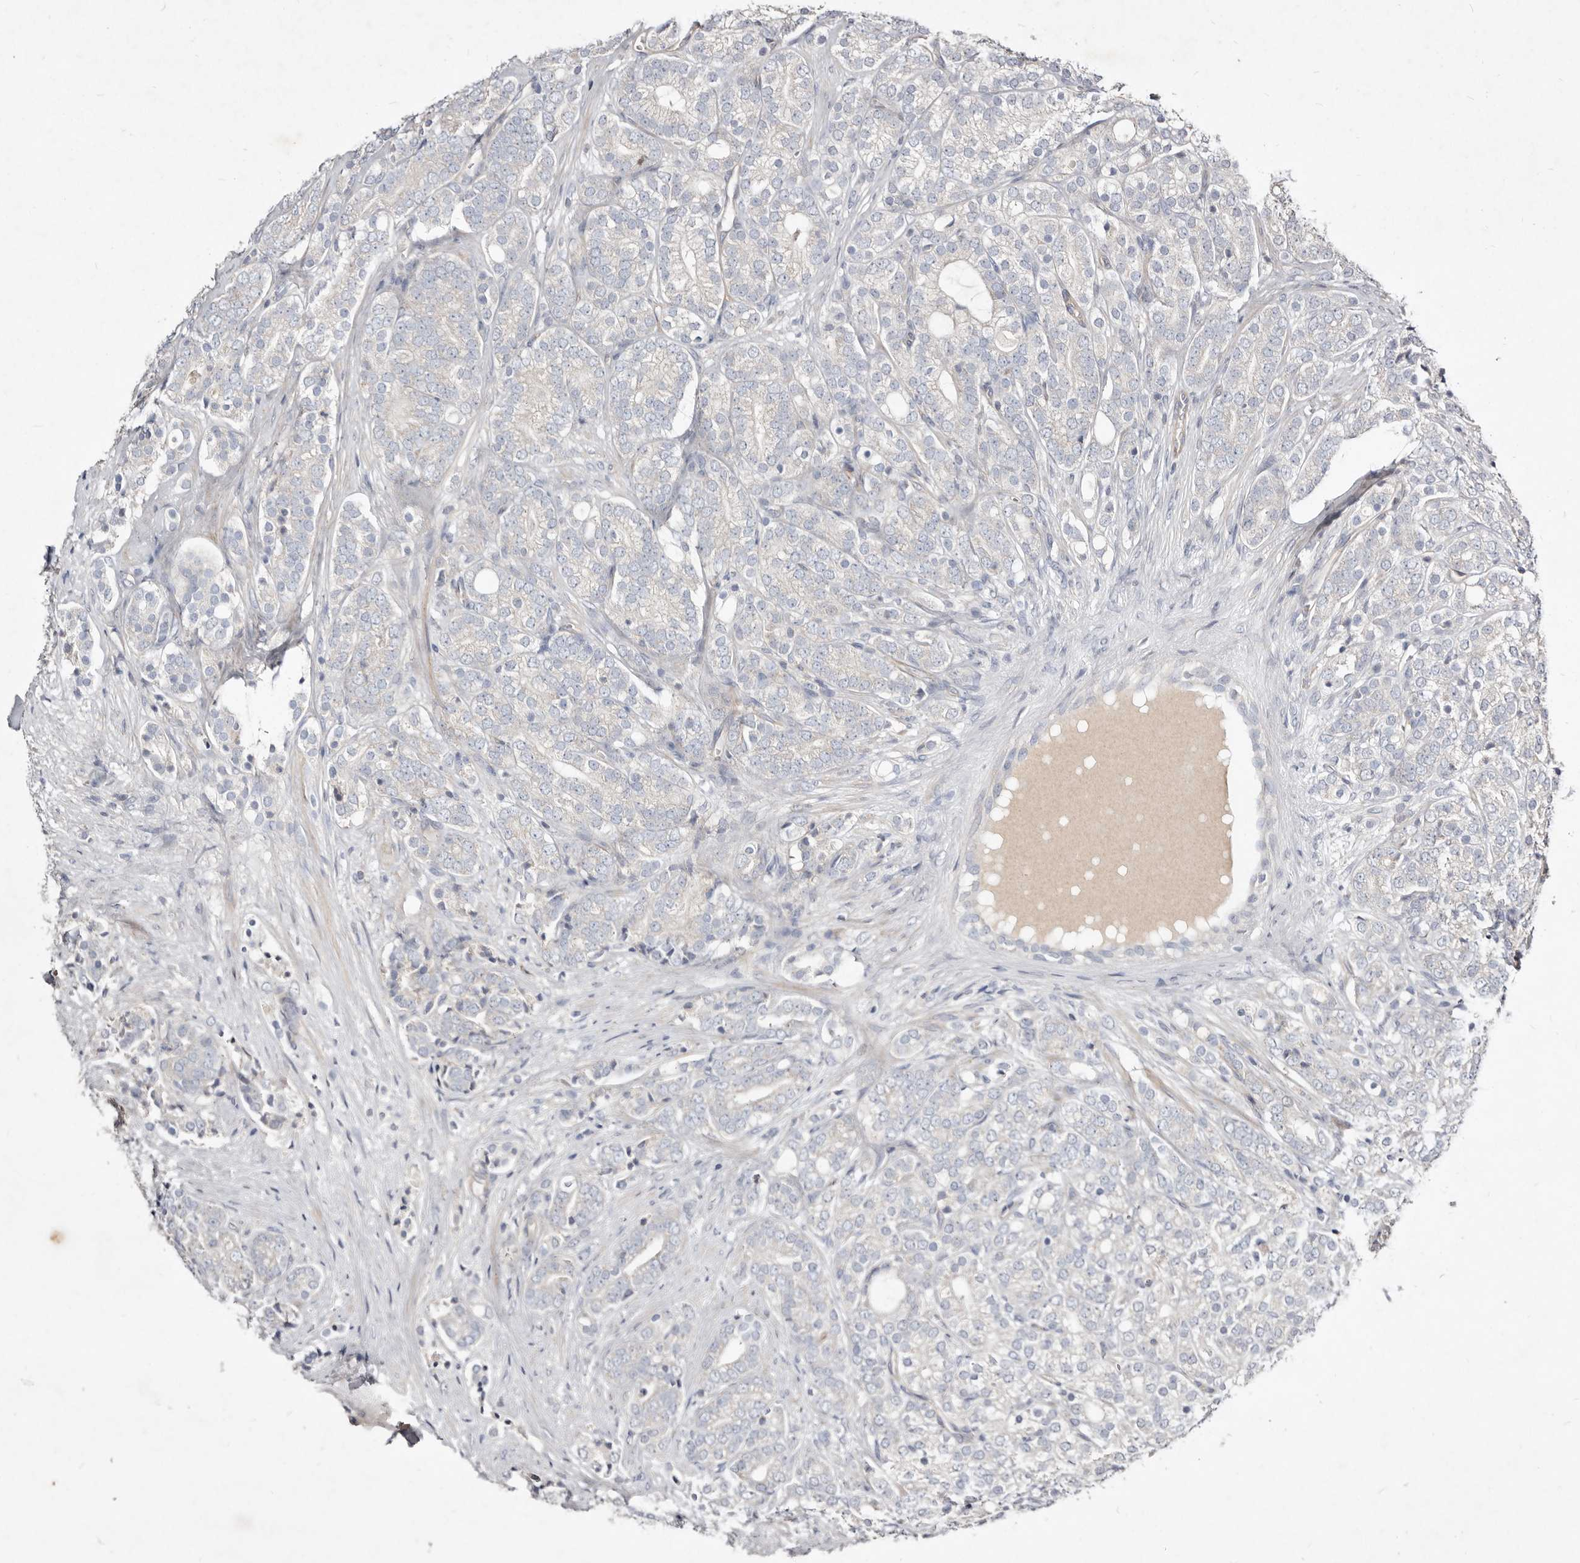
{"staining": {"intensity": "negative", "quantity": "none", "location": "none"}, "tissue": "prostate cancer", "cell_type": "Tumor cells", "image_type": "cancer", "snomed": [{"axis": "morphology", "description": "Adenocarcinoma, High grade"}, {"axis": "topography", "description": "Prostate"}], "caption": "IHC histopathology image of neoplastic tissue: human high-grade adenocarcinoma (prostate) stained with DAB displays no significant protein expression in tumor cells.", "gene": "SLC25A20", "patient": {"sex": "male", "age": 57}}